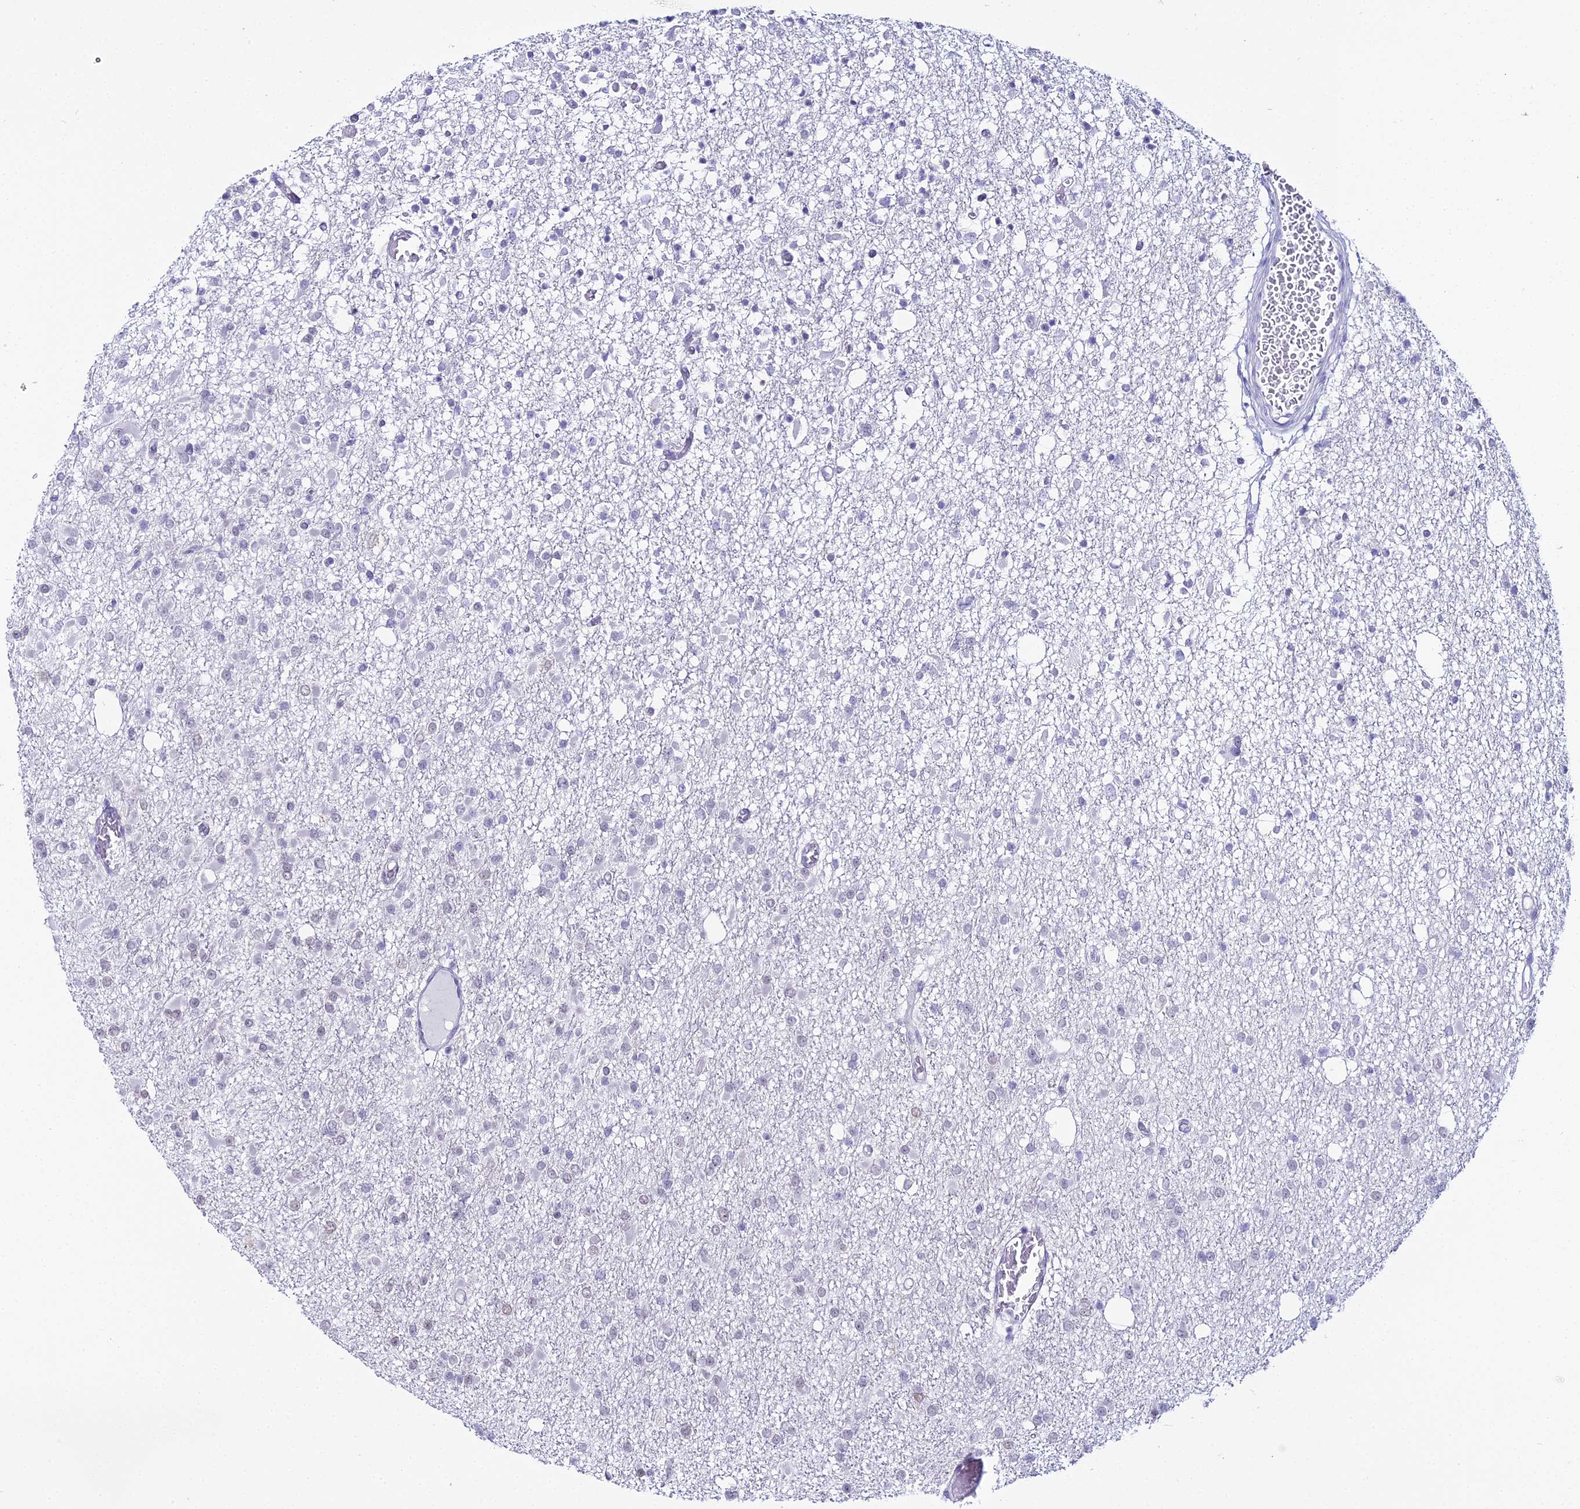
{"staining": {"intensity": "negative", "quantity": "none", "location": "none"}, "tissue": "glioma", "cell_type": "Tumor cells", "image_type": "cancer", "snomed": [{"axis": "morphology", "description": "Glioma, malignant, Low grade"}, {"axis": "topography", "description": "Brain"}], "caption": "There is no significant positivity in tumor cells of glioma.", "gene": "RBM12", "patient": {"sex": "female", "age": 22}}